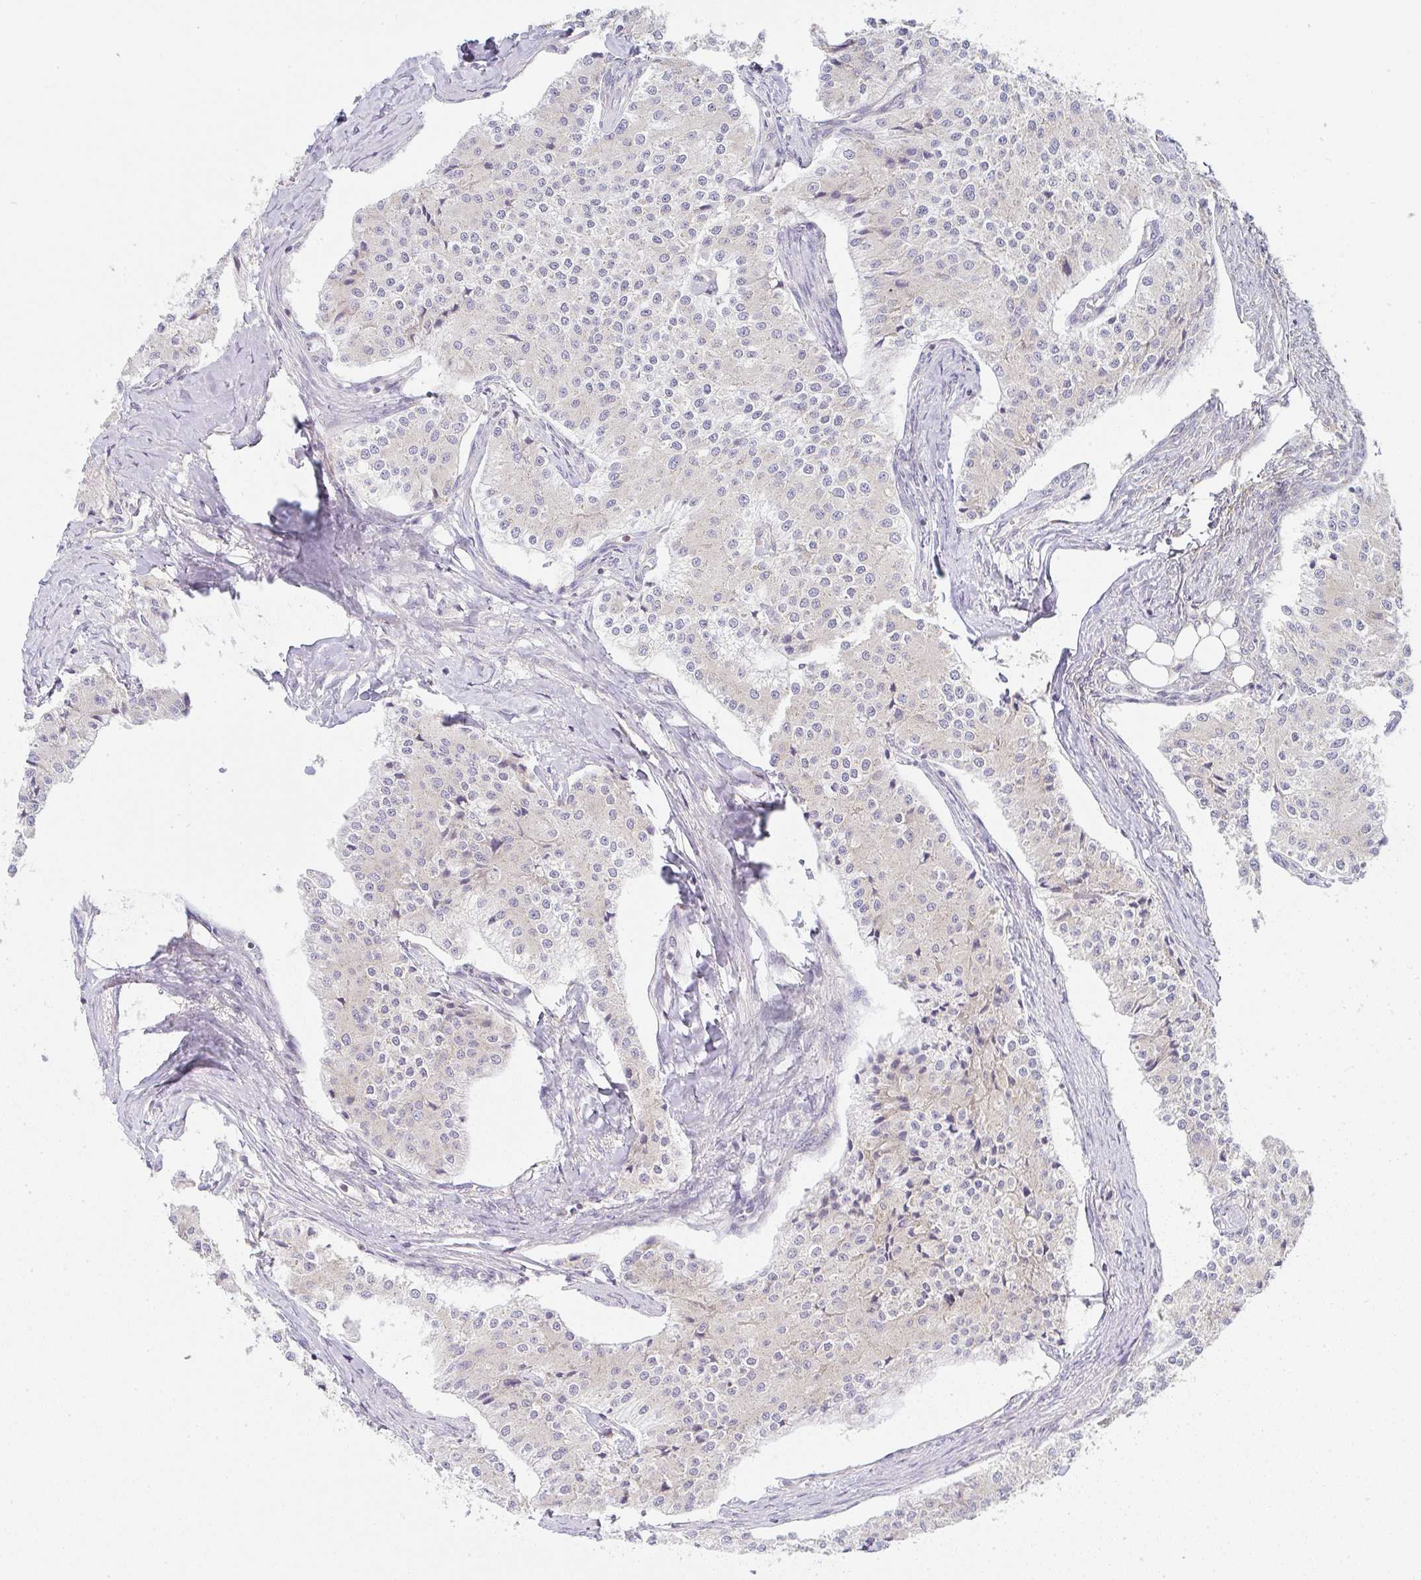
{"staining": {"intensity": "negative", "quantity": "none", "location": "none"}, "tissue": "carcinoid", "cell_type": "Tumor cells", "image_type": "cancer", "snomed": [{"axis": "morphology", "description": "Carcinoid, malignant, NOS"}, {"axis": "topography", "description": "Colon"}], "caption": "A micrograph of carcinoid stained for a protein displays no brown staining in tumor cells.", "gene": "DERL2", "patient": {"sex": "female", "age": 52}}